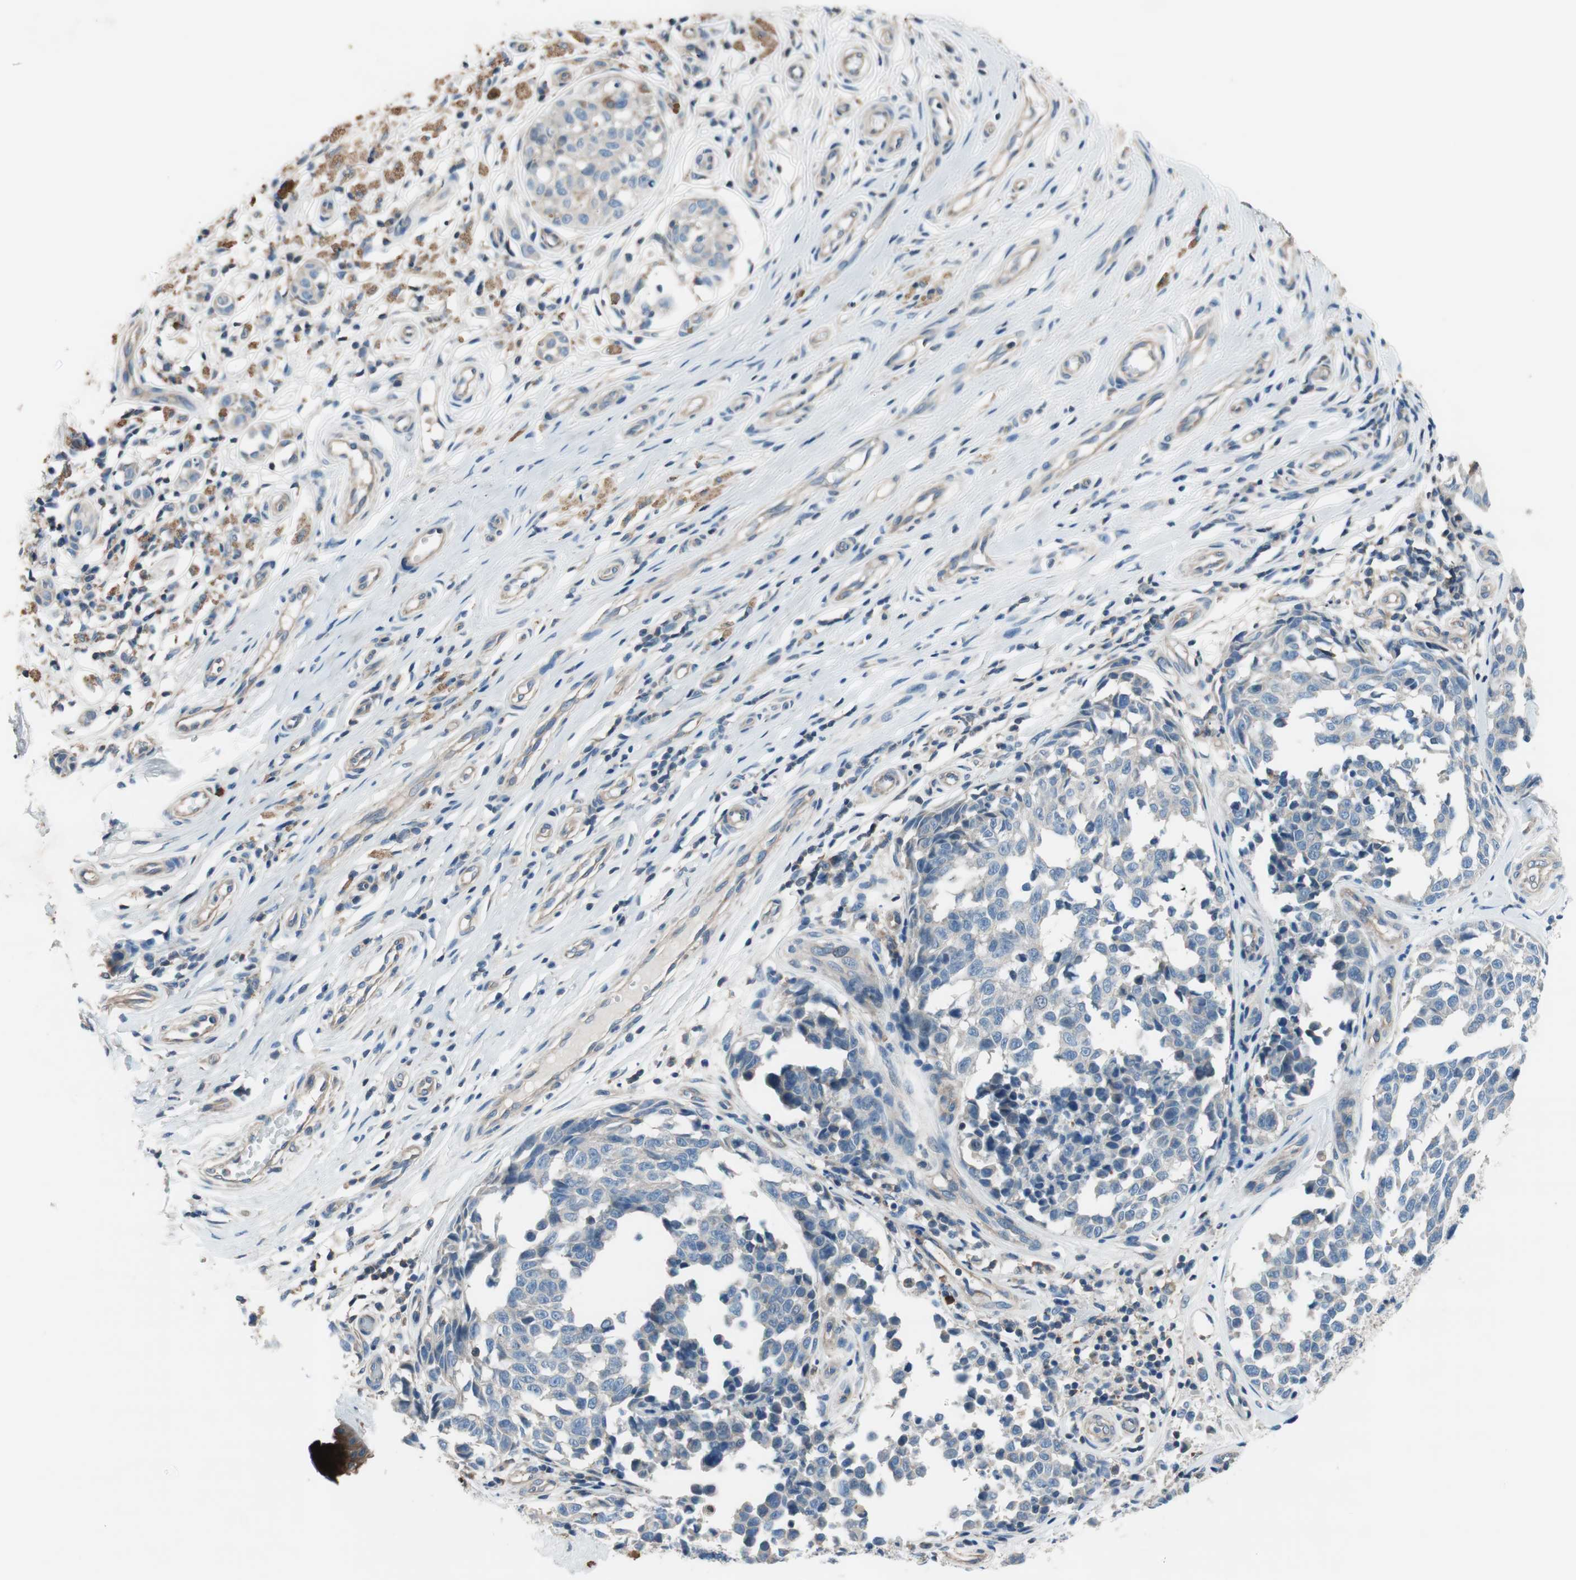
{"staining": {"intensity": "negative", "quantity": "none", "location": "none"}, "tissue": "melanoma", "cell_type": "Tumor cells", "image_type": "cancer", "snomed": [{"axis": "morphology", "description": "Malignant melanoma, NOS"}, {"axis": "topography", "description": "Skin"}], "caption": "This is an immunohistochemistry (IHC) micrograph of human malignant melanoma. There is no expression in tumor cells.", "gene": "CALML3", "patient": {"sex": "female", "age": 64}}